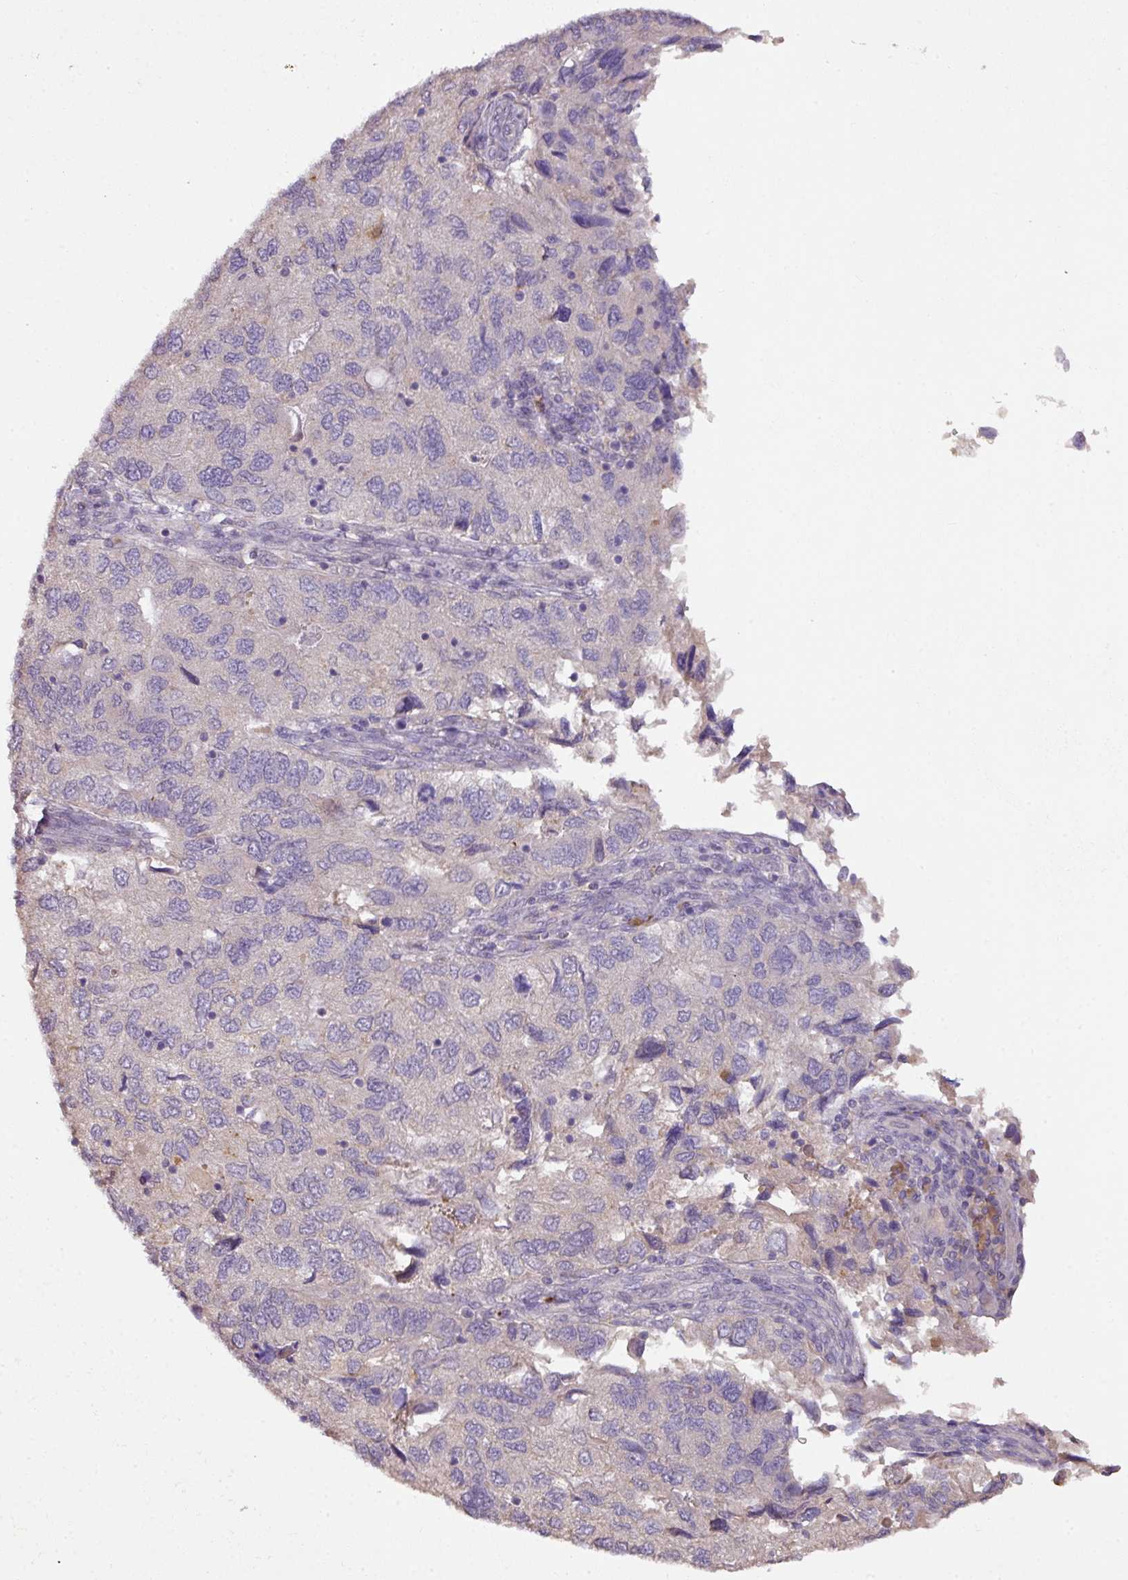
{"staining": {"intensity": "negative", "quantity": "none", "location": "none"}, "tissue": "endometrial cancer", "cell_type": "Tumor cells", "image_type": "cancer", "snomed": [{"axis": "morphology", "description": "Carcinoma, NOS"}, {"axis": "topography", "description": "Uterus"}], "caption": "Carcinoma (endometrial) stained for a protein using immunohistochemistry (IHC) shows no positivity tumor cells.", "gene": "ZNF266", "patient": {"sex": "female", "age": 76}}